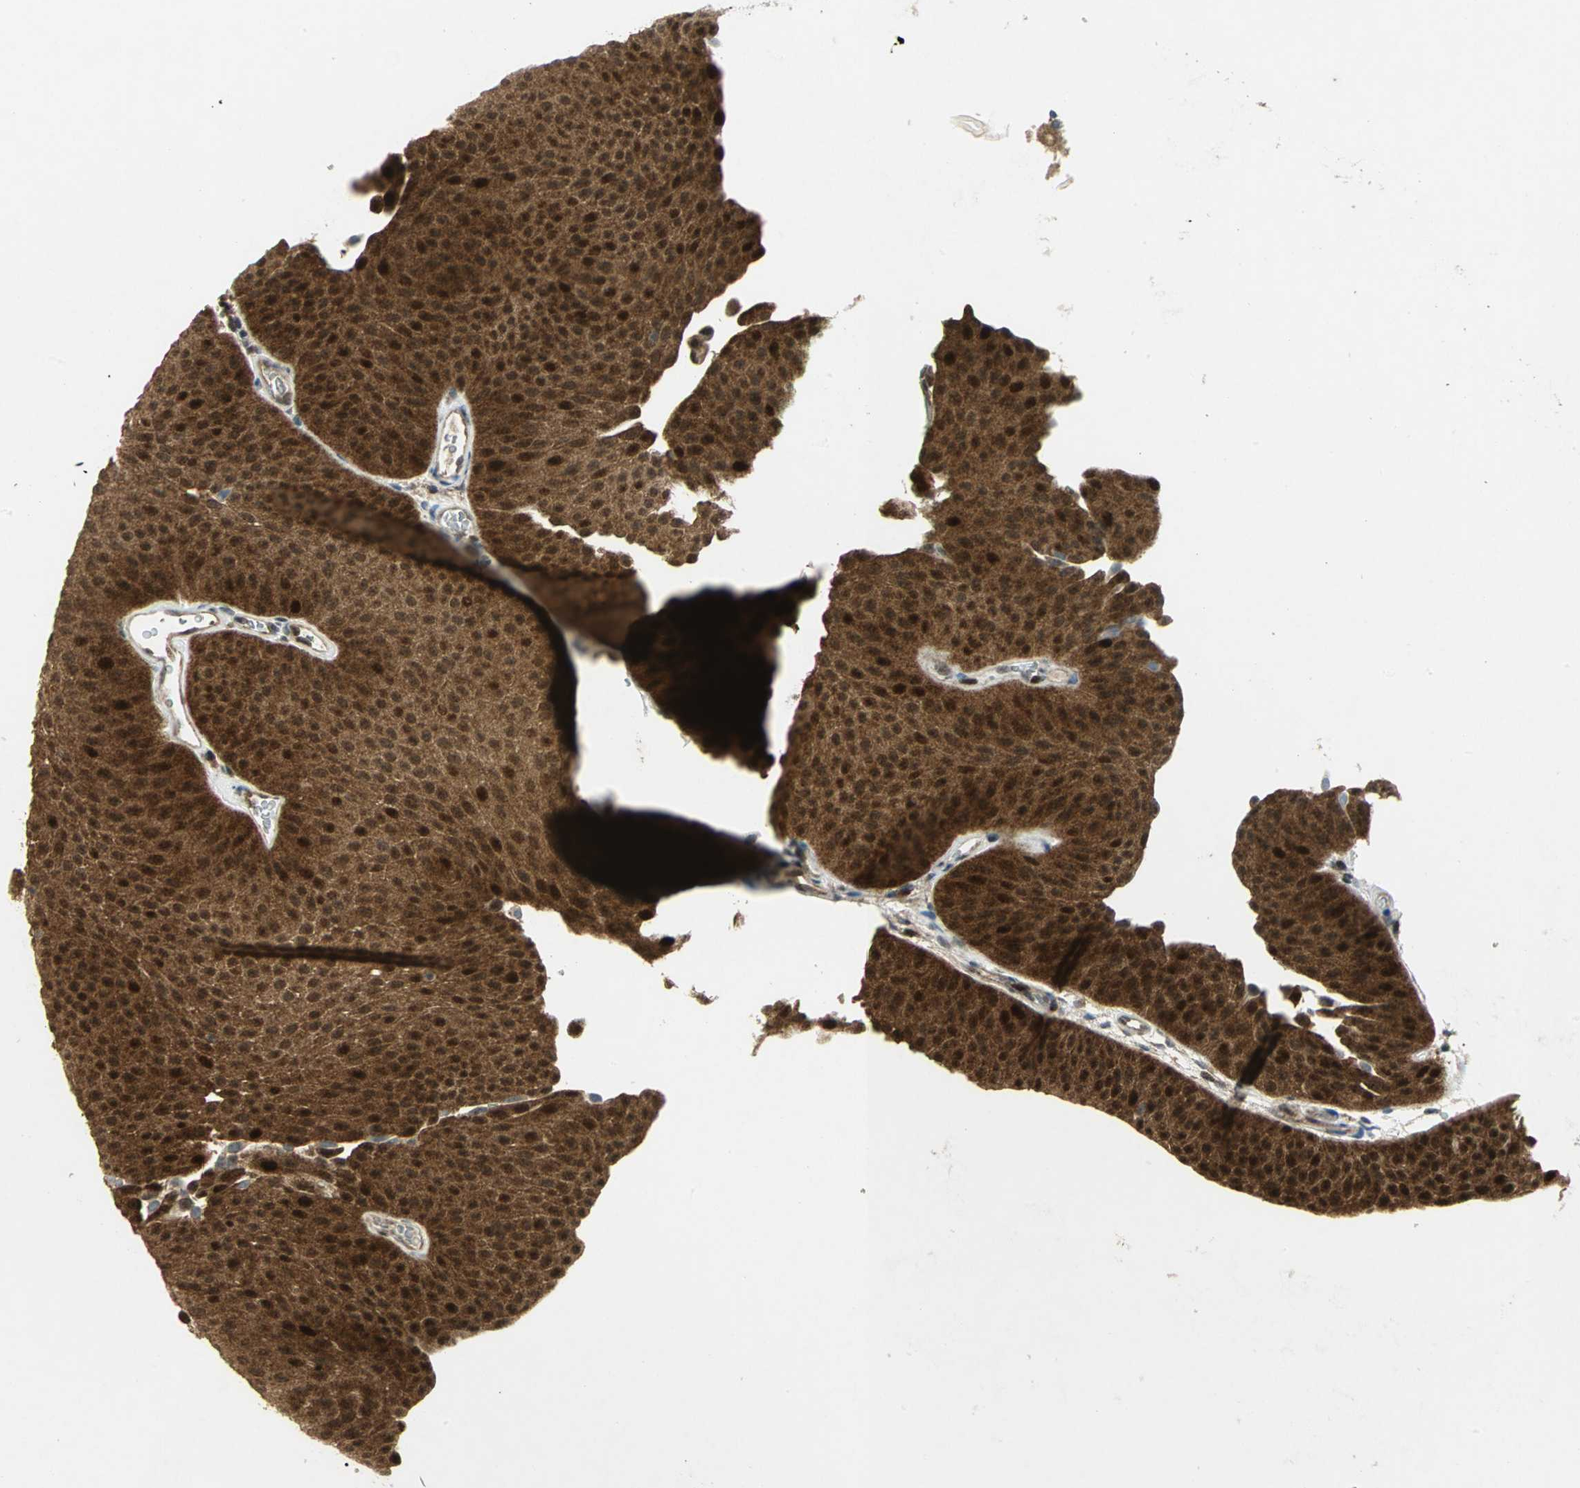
{"staining": {"intensity": "strong", "quantity": ">75%", "location": "cytoplasmic/membranous,nuclear"}, "tissue": "urothelial cancer", "cell_type": "Tumor cells", "image_type": "cancer", "snomed": [{"axis": "morphology", "description": "Urothelial carcinoma, Low grade"}, {"axis": "topography", "description": "Urinary bladder"}], "caption": "A high-resolution image shows immunohistochemistry (IHC) staining of urothelial carcinoma (low-grade), which exhibits strong cytoplasmic/membranous and nuclear positivity in approximately >75% of tumor cells.", "gene": "PPIA", "patient": {"sex": "female", "age": 60}}